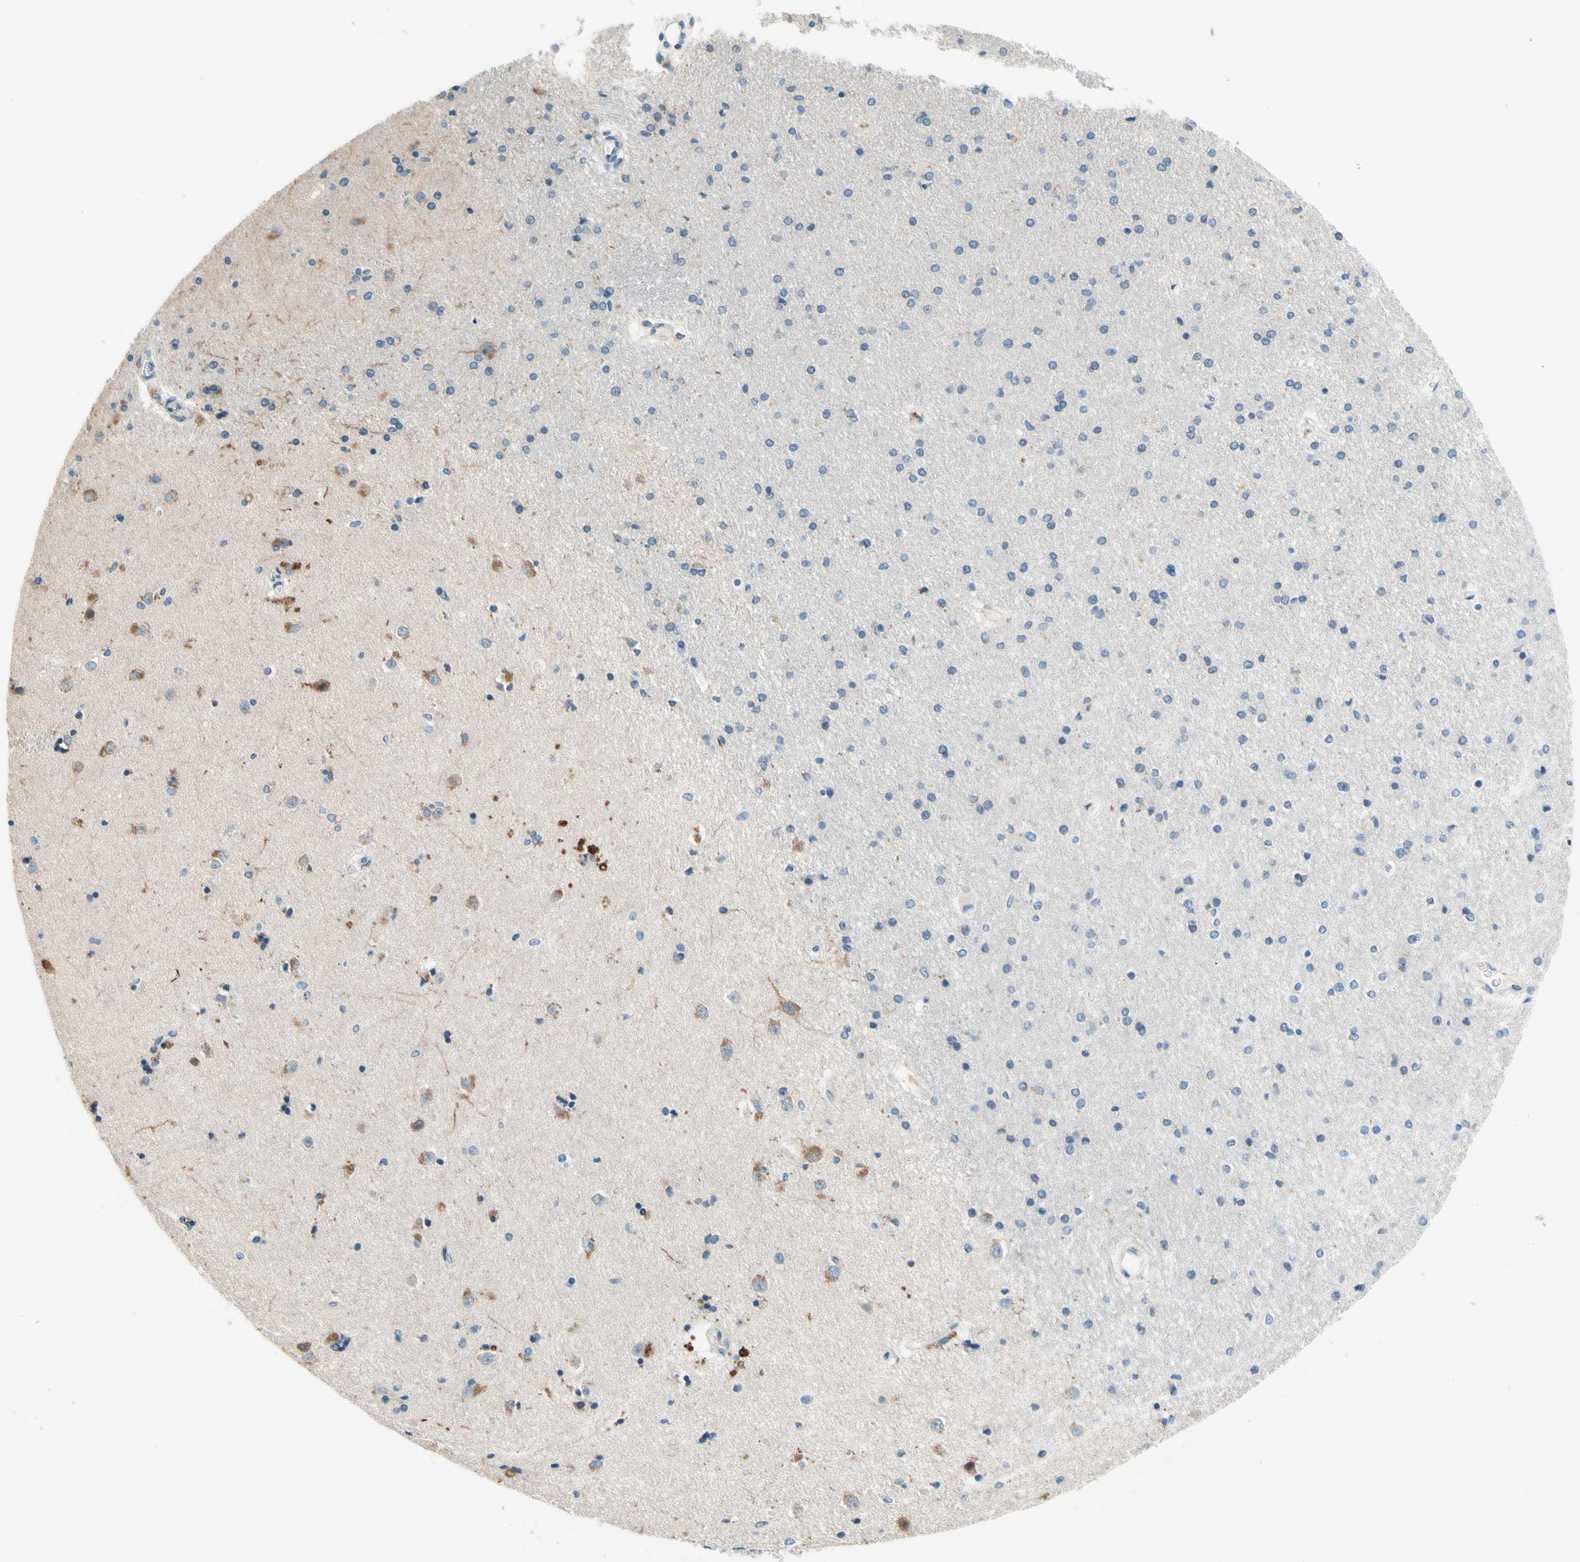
{"staining": {"intensity": "negative", "quantity": "none", "location": "none"}, "tissue": "caudate", "cell_type": "Glial cells", "image_type": "normal", "snomed": [{"axis": "morphology", "description": "Normal tissue, NOS"}, {"axis": "topography", "description": "Lateral ventricle wall"}], "caption": "Glial cells are negative for brown protein staining in benign caudate. (DAB (3,3'-diaminobenzidine) immunohistochemistry visualized using brightfield microscopy, high magnification).", "gene": "SIGLEC9", "patient": {"sex": "female", "age": 54}}